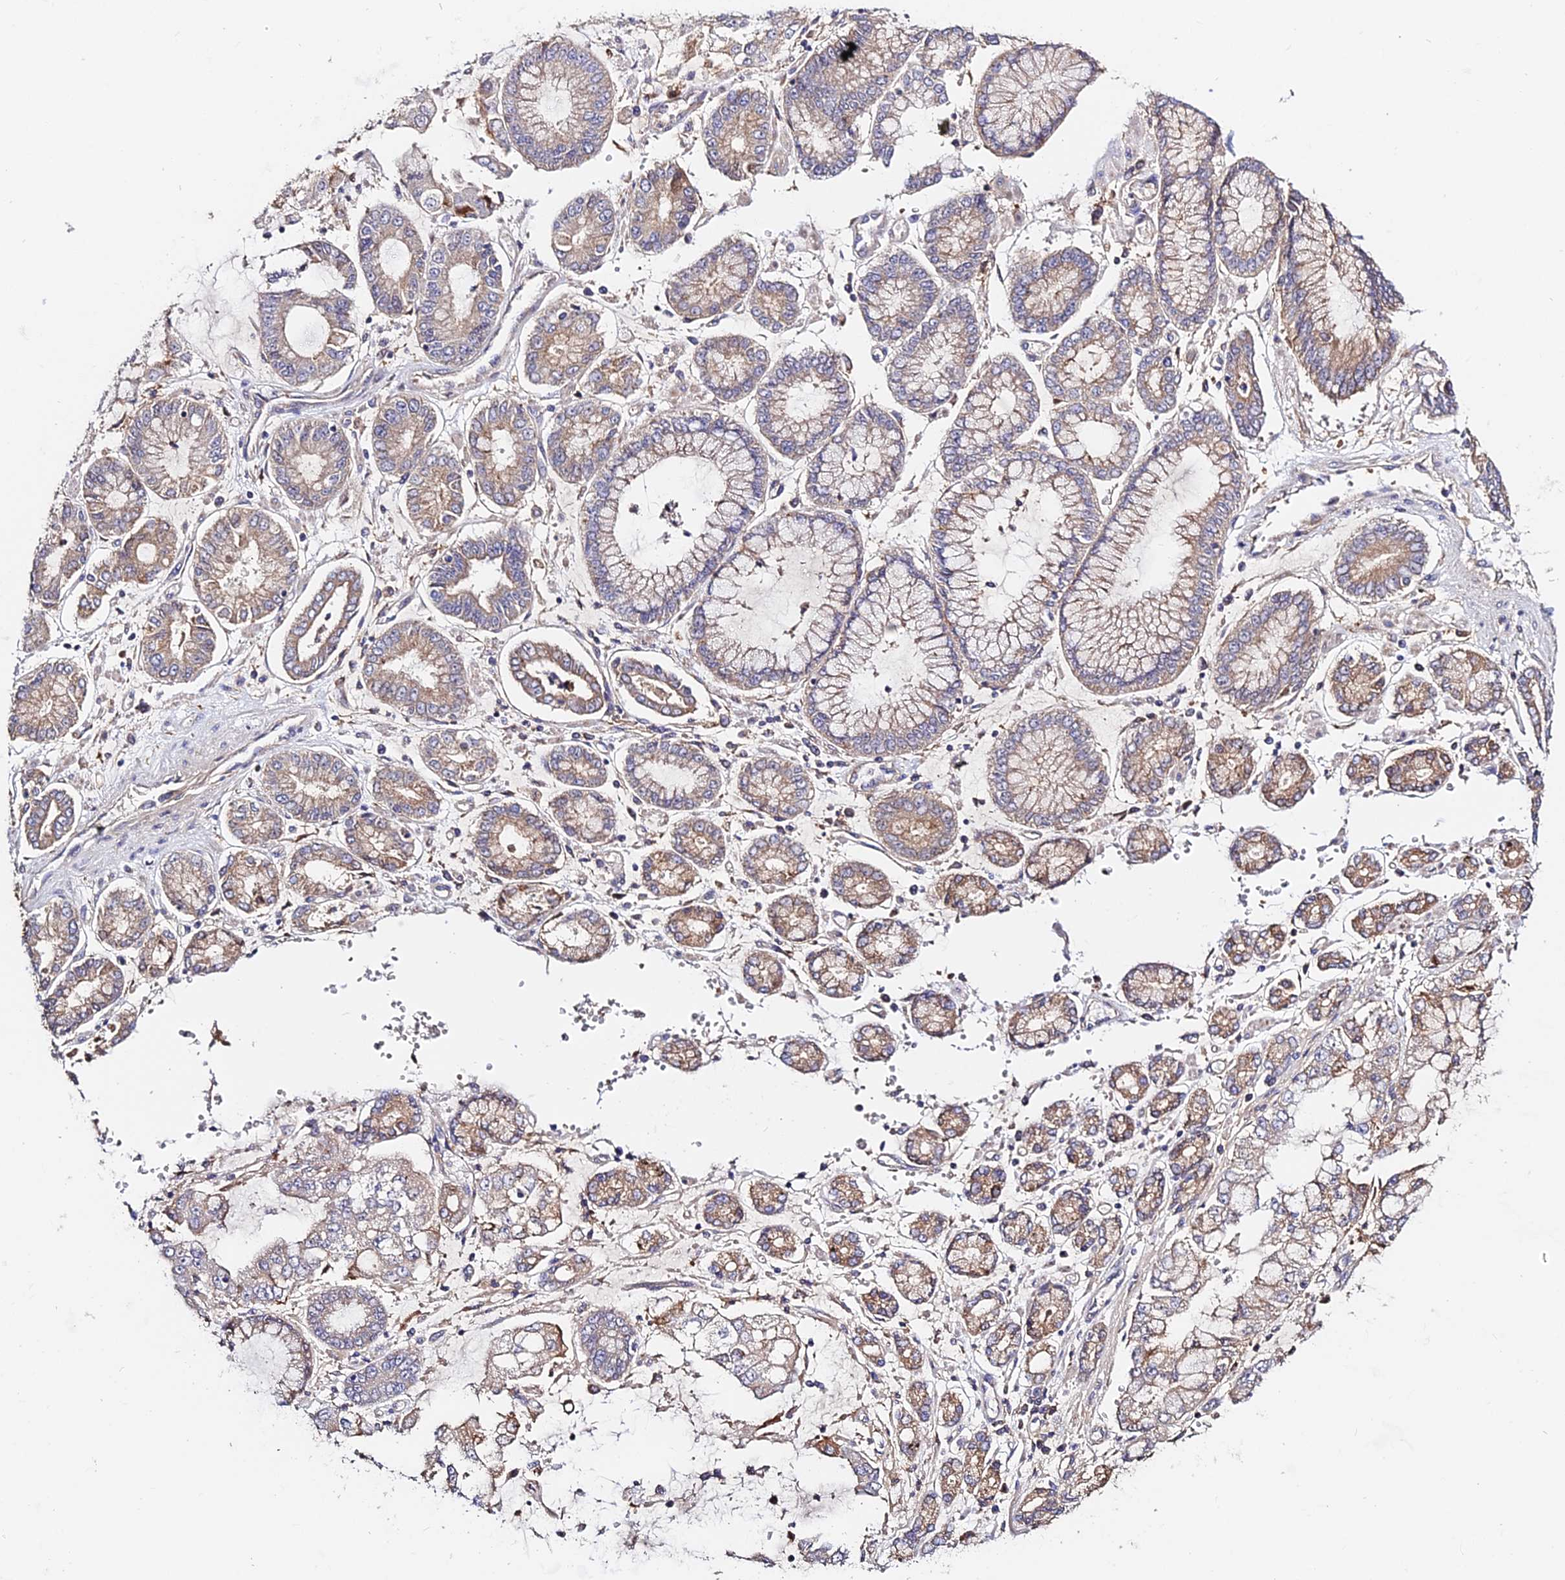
{"staining": {"intensity": "weak", "quantity": "25%-75%", "location": "cytoplasmic/membranous"}, "tissue": "stomach cancer", "cell_type": "Tumor cells", "image_type": "cancer", "snomed": [{"axis": "morphology", "description": "Adenocarcinoma, NOS"}, {"axis": "topography", "description": "Stomach"}], "caption": "Protein expression analysis of human stomach cancer reveals weak cytoplasmic/membranous staining in about 25%-75% of tumor cells.", "gene": "ZBED8", "patient": {"sex": "male", "age": 76}}